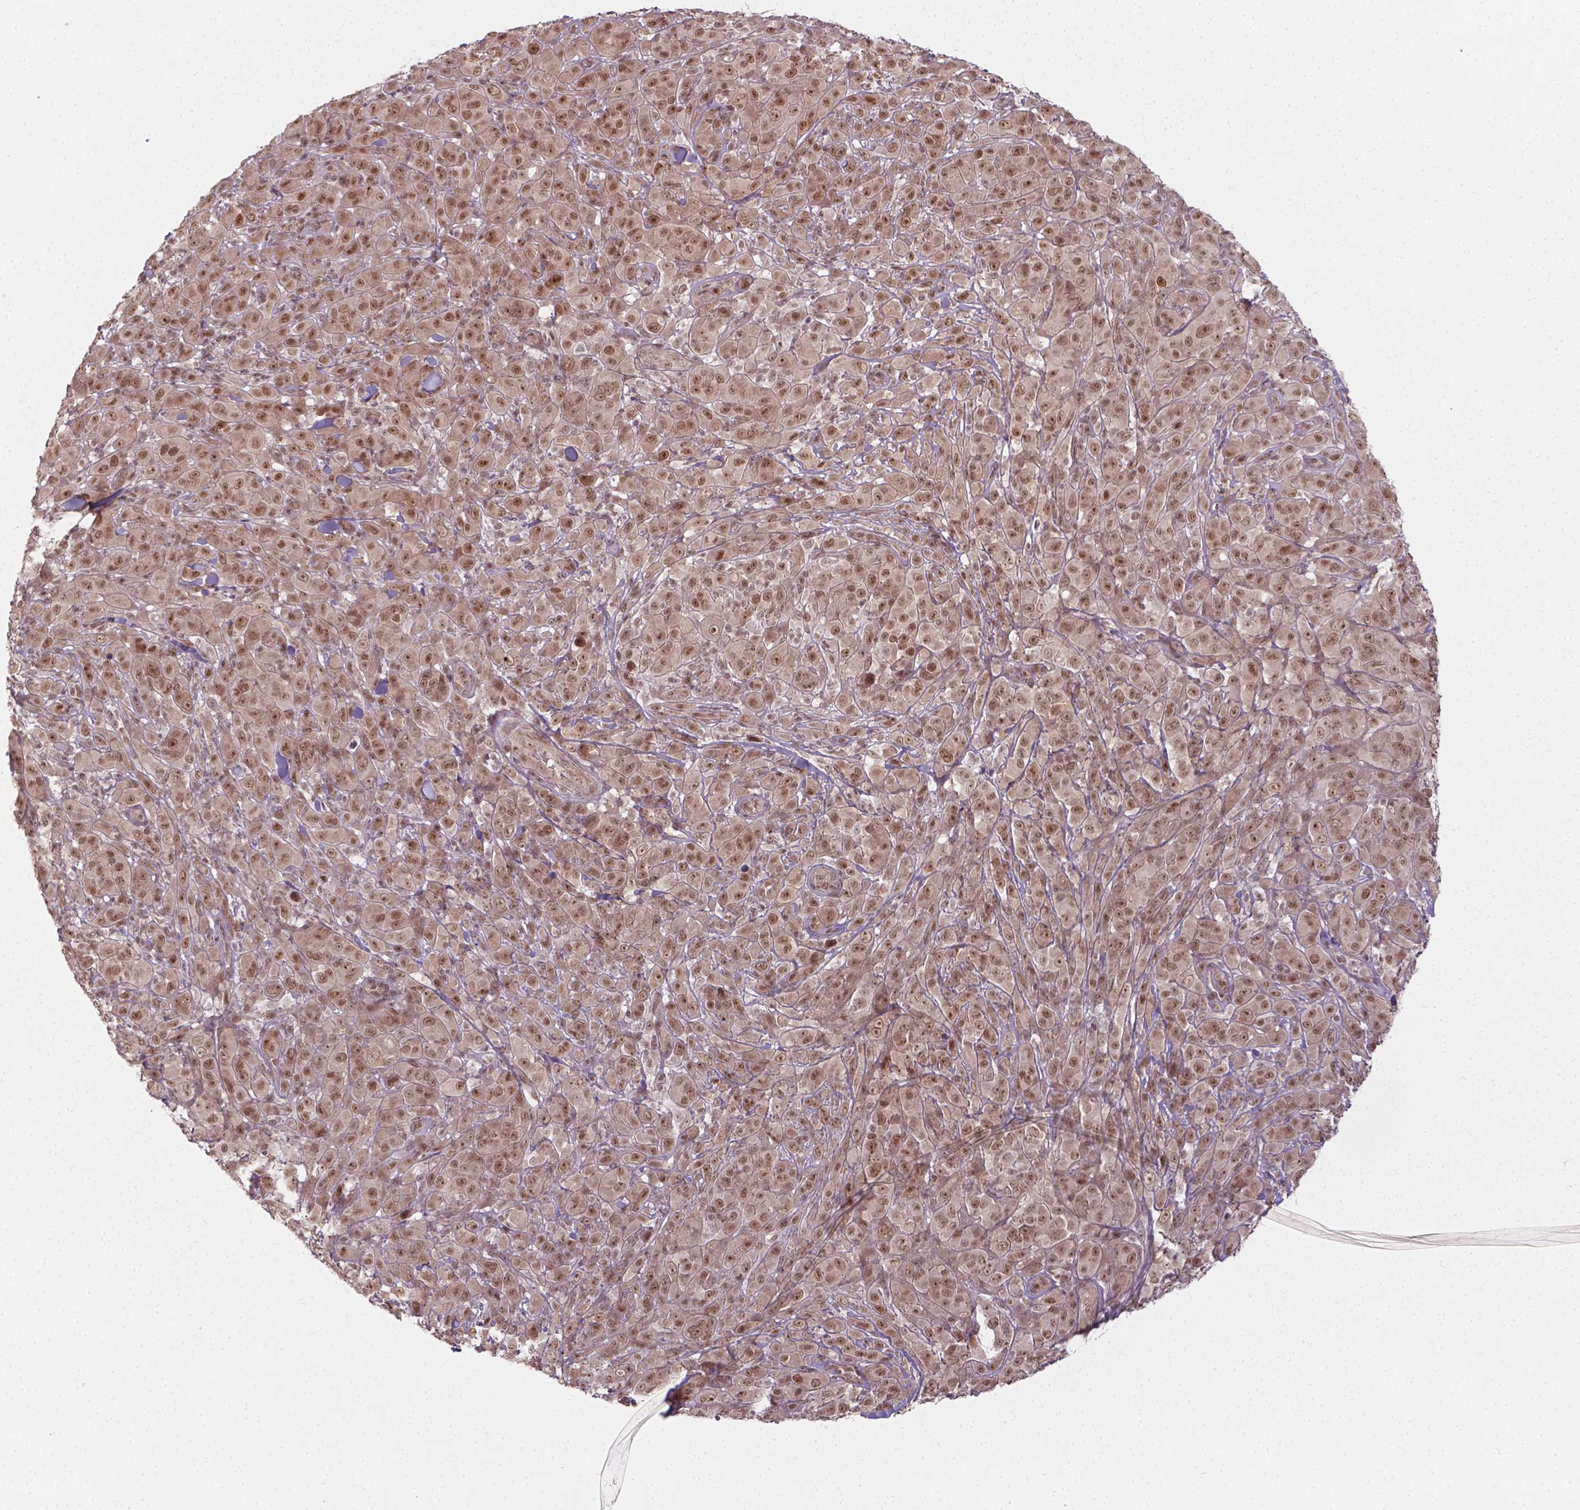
{"staining": {"intensity": "moderate", "quantity": ">75%", "location": "nuclear"}, "tissue": "melanoma", "cell_type": "Tumor cells", "image_type": "cancer", "snomed": [{"axis": "morphology", "description": "Malignant melanoma, NOS"}, {"axis": "topography", "description": "Skin"}], "caption": "A photomicrograph of malignant melanoma stained for a protein exhibits moderate nuclear brown staining in tumor cells.", "gene": "ANKRD54", "patient": {"sex": "female", "age": 87}}